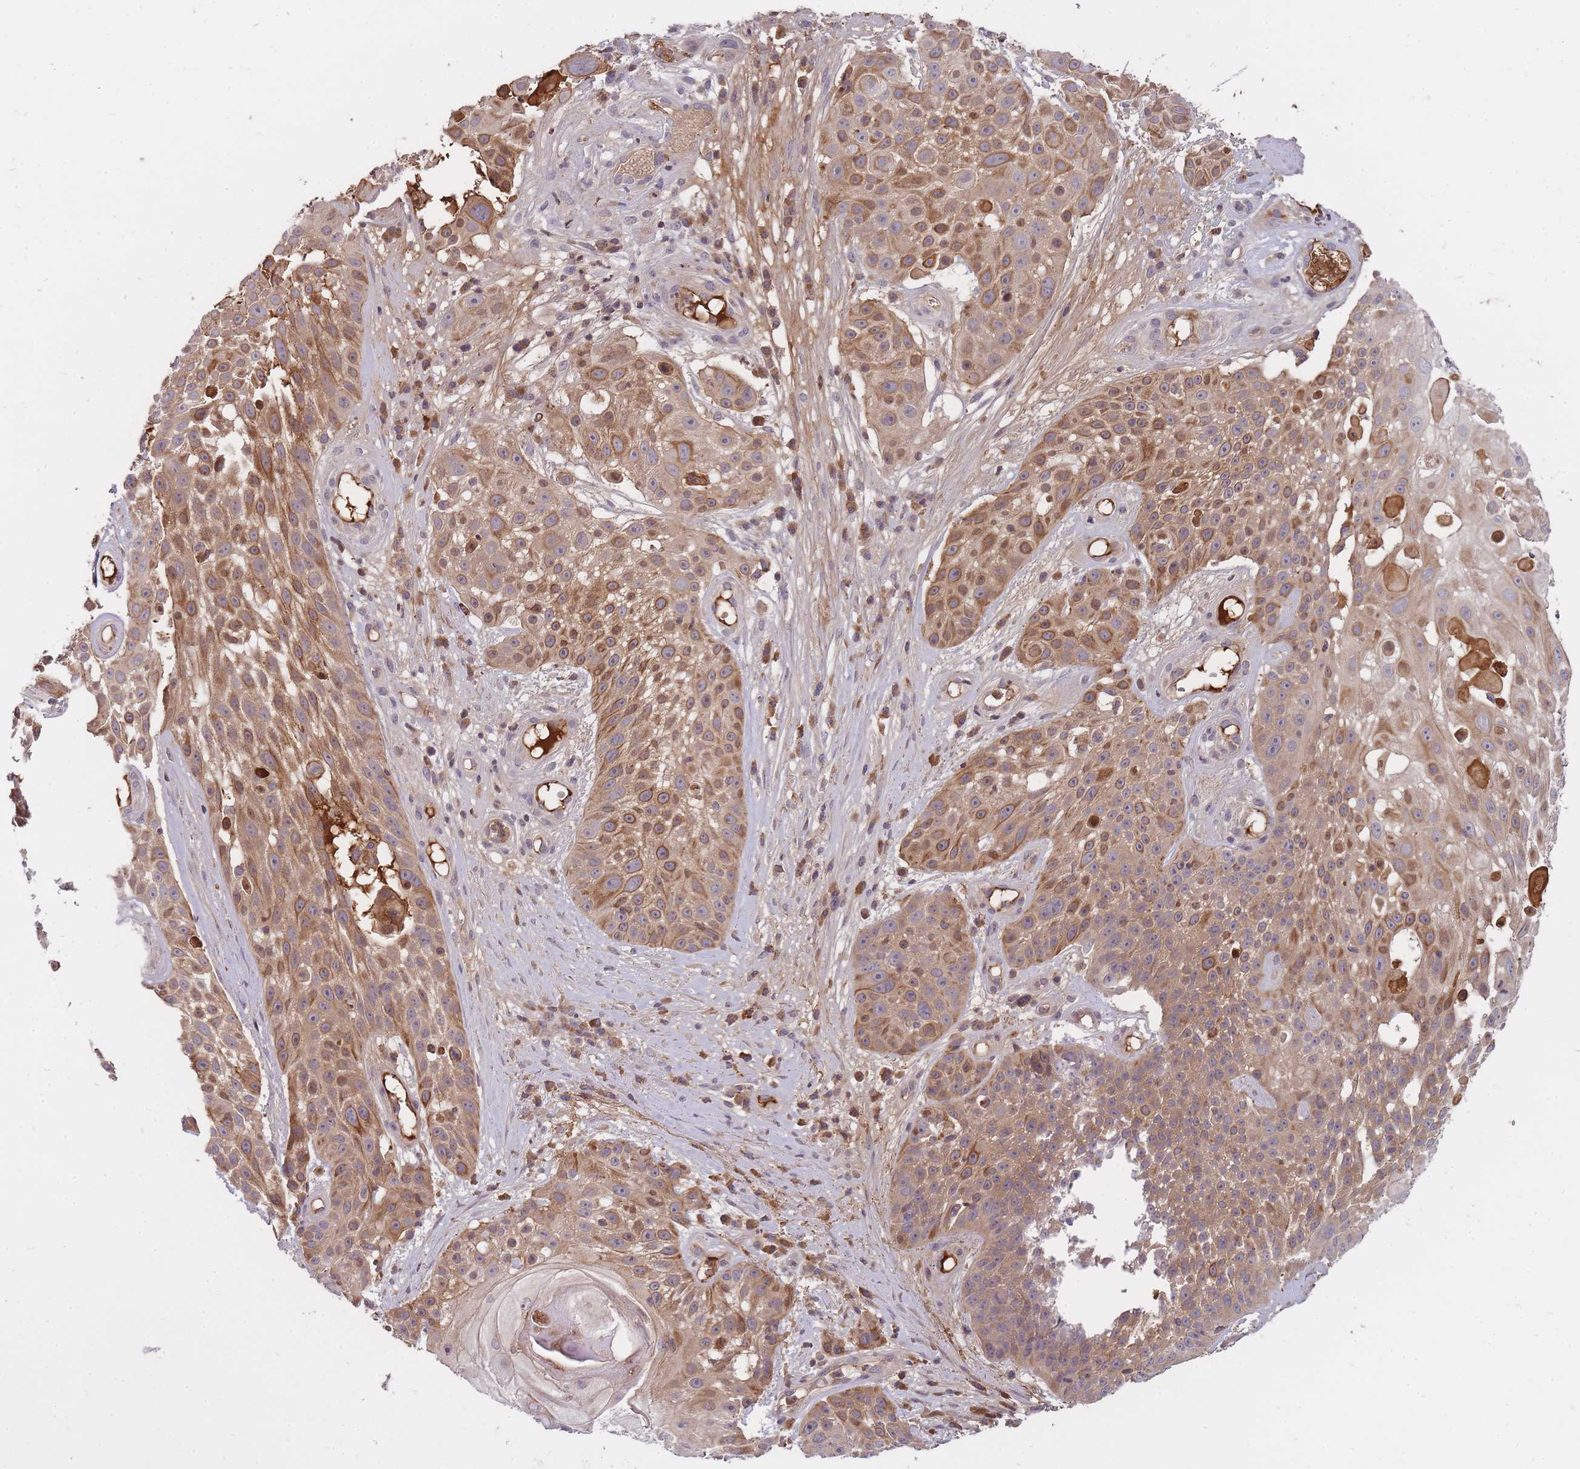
{"staining": {"intensity": "moderate", "quantity": ">75%", "location": "cytoplasmic/membranous"}, "tissue": "skin cancer", "cell_type": "Tumor cells", "image_type": "cancer", "snomed": [{"axis": "morphology", "description": "Squamous cell carcinoma, NOS"}, {"axis": "topography", "description": "Skin"}], "caption": "A high-resolution micrograph shows immunohistochemistry staining of squamous cell carcinoma (skin), which demonstrates moderate cytoplasmic/membranous positivity in about >75% of tumor cells.", "gene": "RALGDS", "patient": {"sex": "female", "age": 86}}